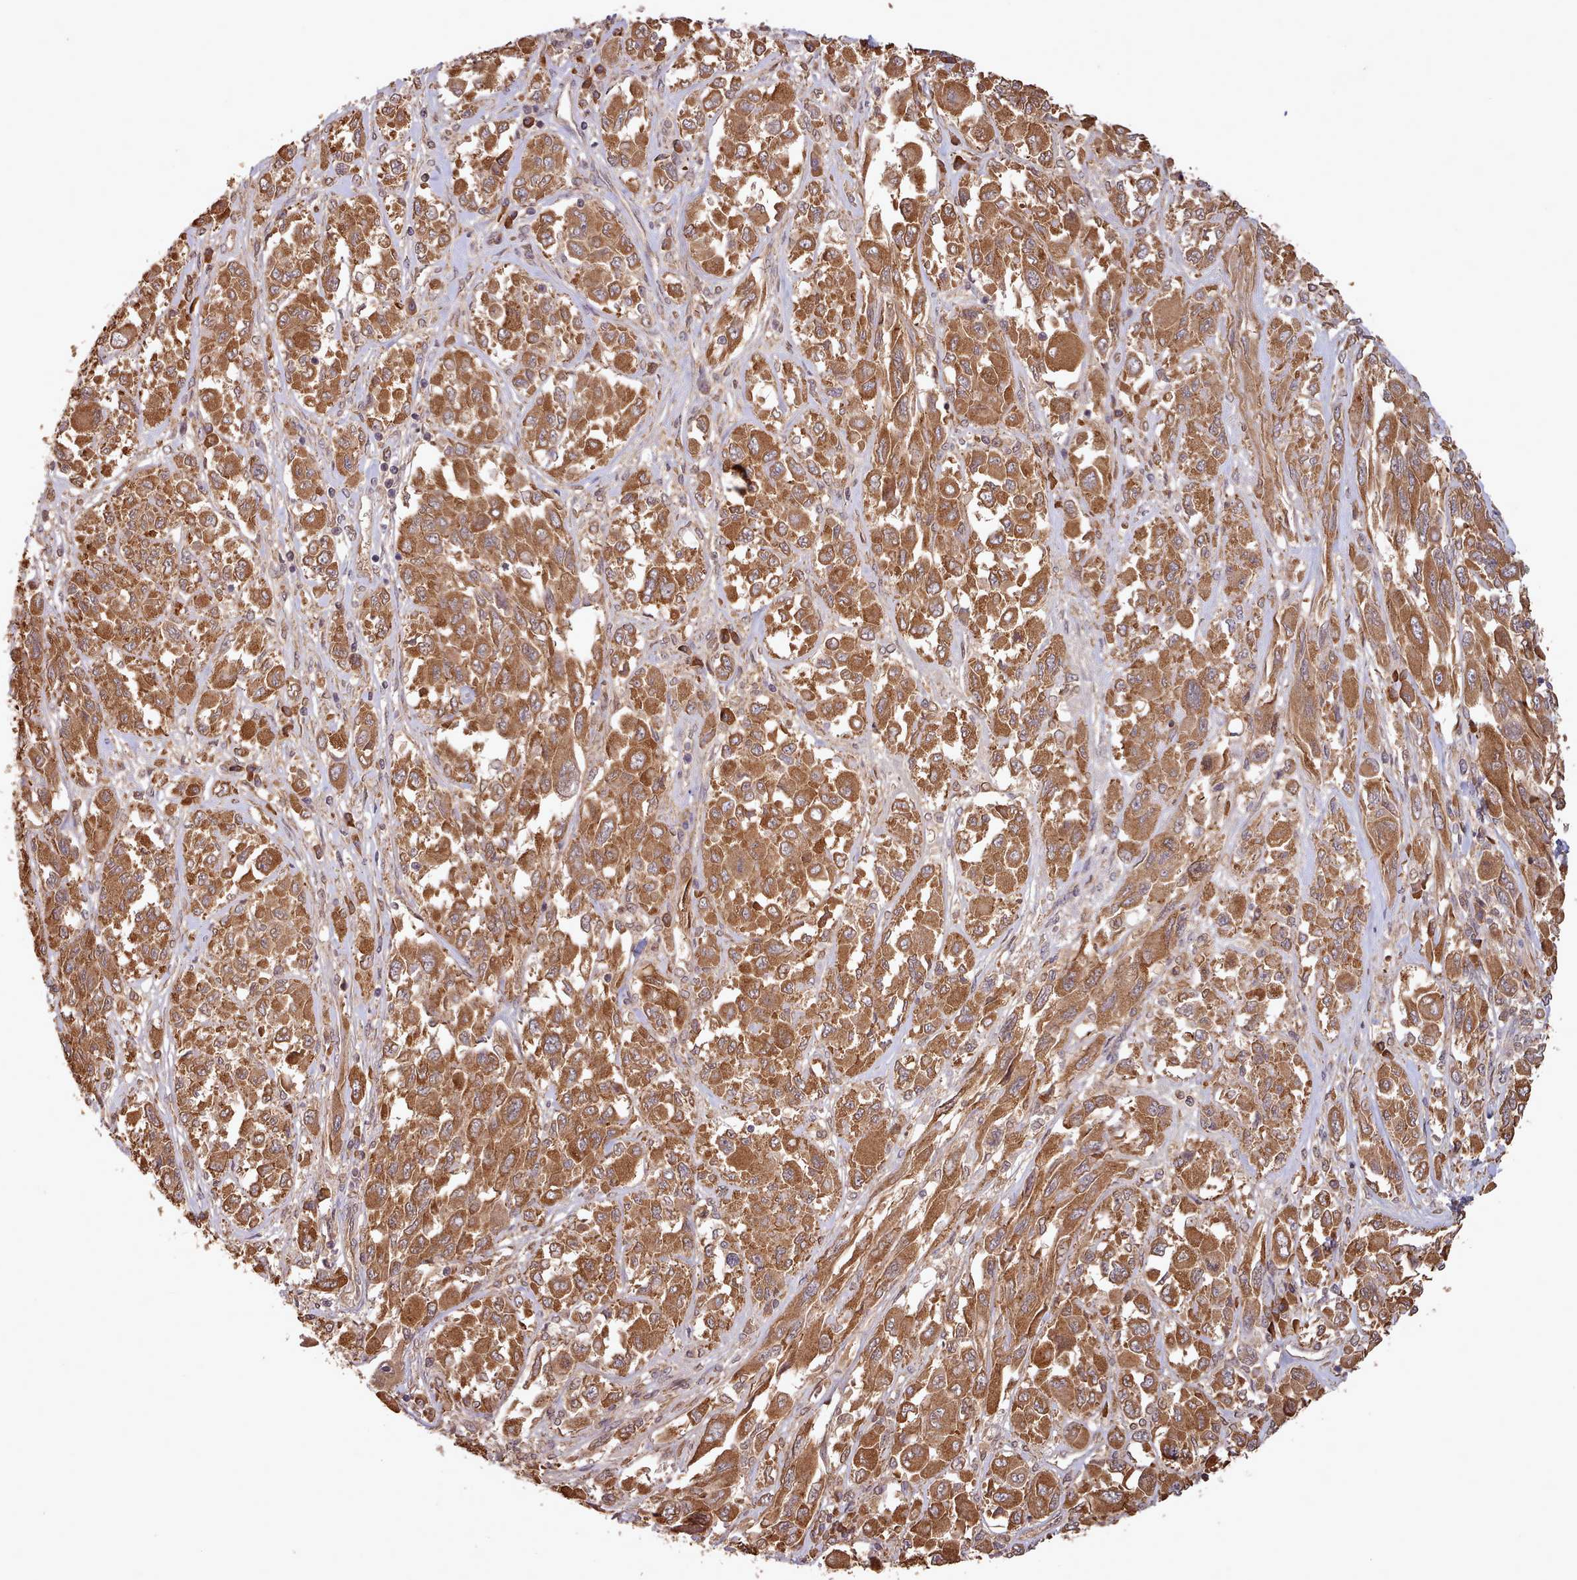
{"staining": {"intensity": "moderate", "quantity": ">75%", "location": "cytoplasmic/membranous"}, "tissue": "melanoma", "cell_type": "Tumor cells", "image_type": "cancer", "snomed": [{"axis": "morphology", "description": "Malignant melanoma, NOS"}, {"axis": "topography", "description": "Skin"}], "caption": "This photomicrograph reveals melanoma stained with IHC to label a protein in brown. The cytoplasmic/membranous of tumor cells show moderate positivity for the protein. Nuclei are counter-stained blue.", "gene": "PIP4P1", "patient": {"sex": "female", "age": 91}}